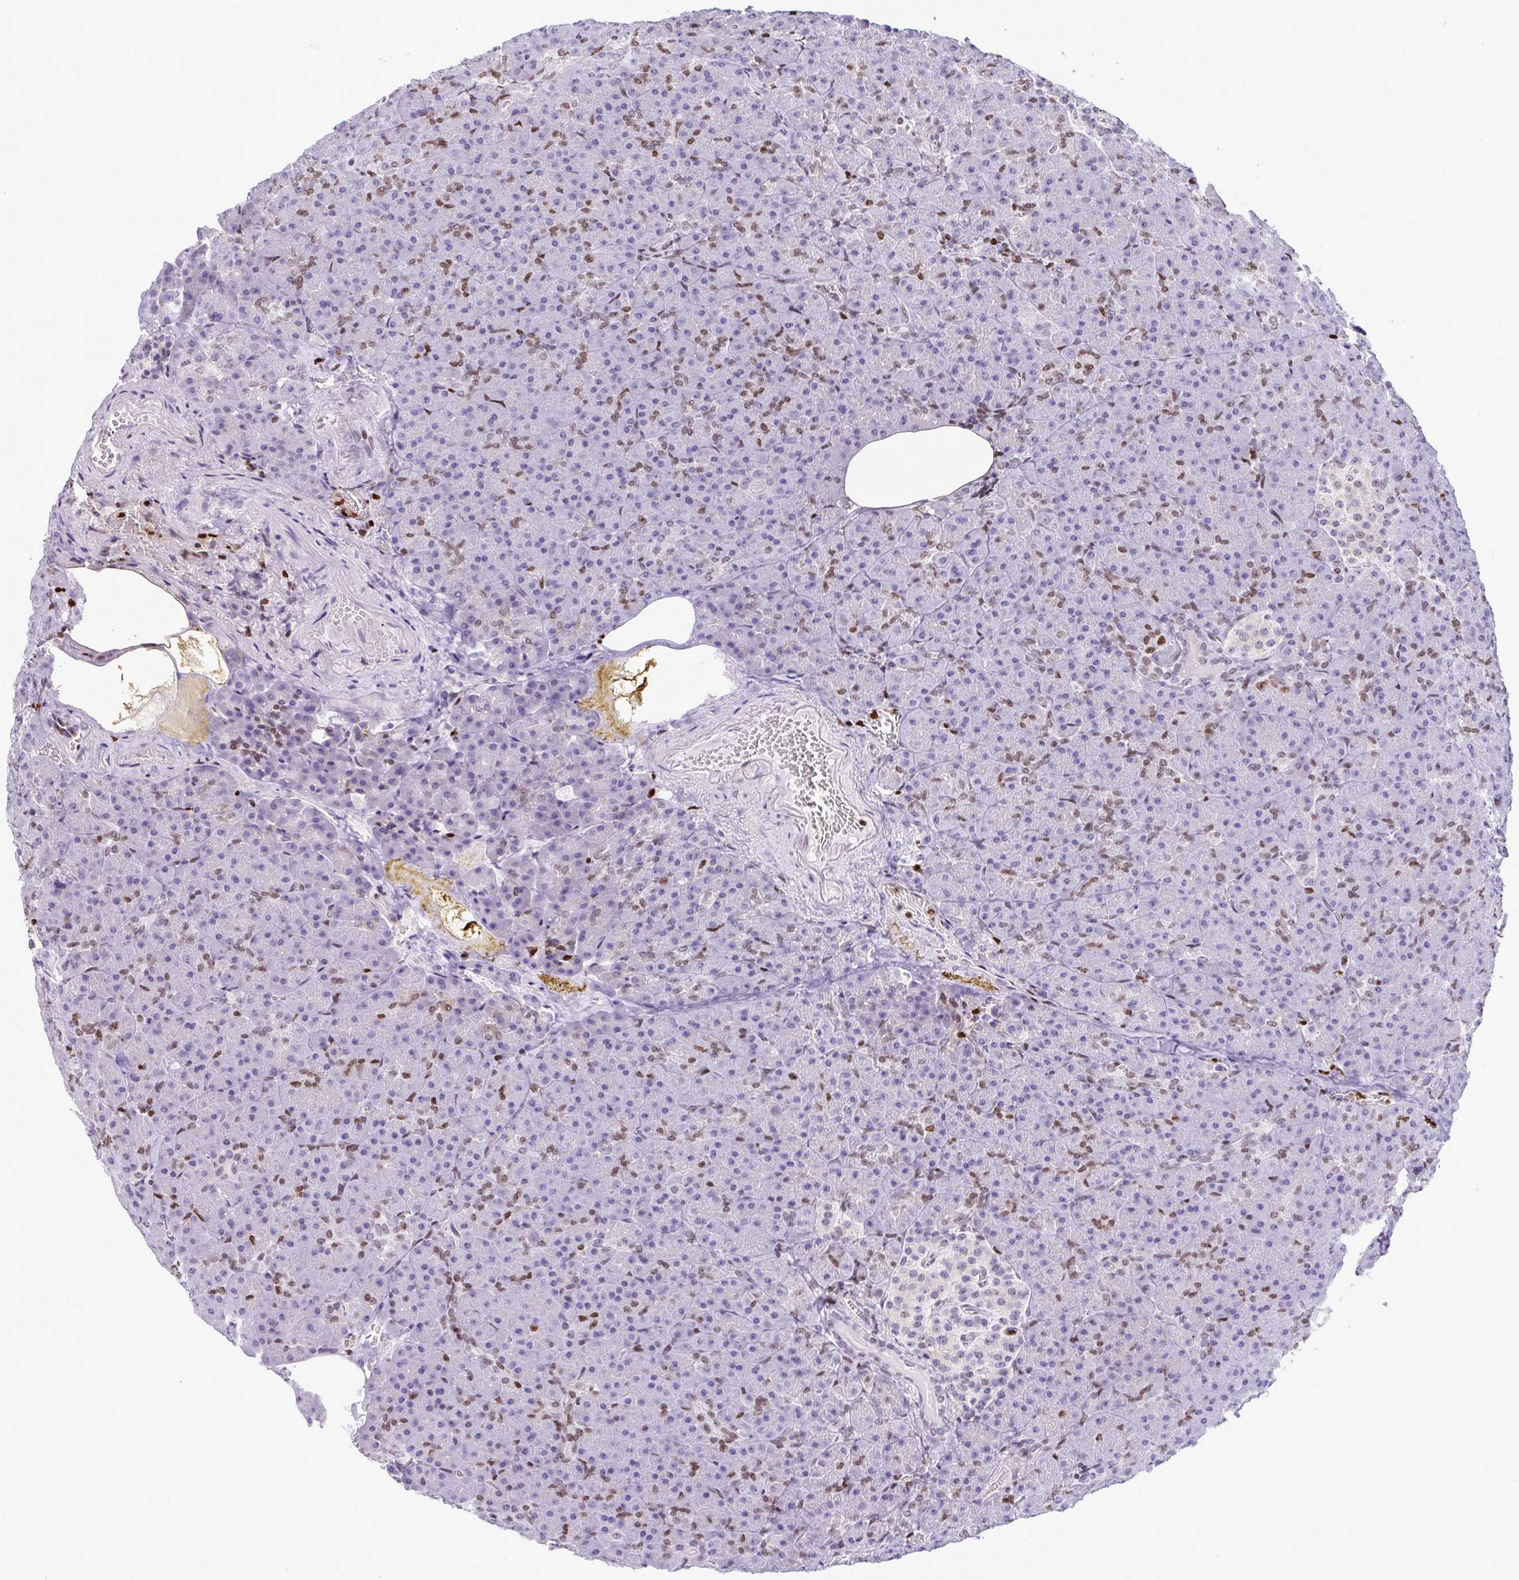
{"staining": {"intensity": "moderate", "quantity": "<25%", "location": "nuclear"}, "tissue": "pancreas", "cell_type": "Exocrine glandular cells", "image_type": "normal", "snomed": [{"axis": "morphology", "description": "Normal tissue, NOS"}, {"axis": "topography", "description": "Pancreas"}], "caption": "IHC histopathology image of normal human pancreas stained for a protein (brown), which demonstrates low levels of moderate nuclear staining in approximately <25% of exocrine glandular cells.", "gene": "HMGB2", "patient": {"sex": "female", "age": 74}}